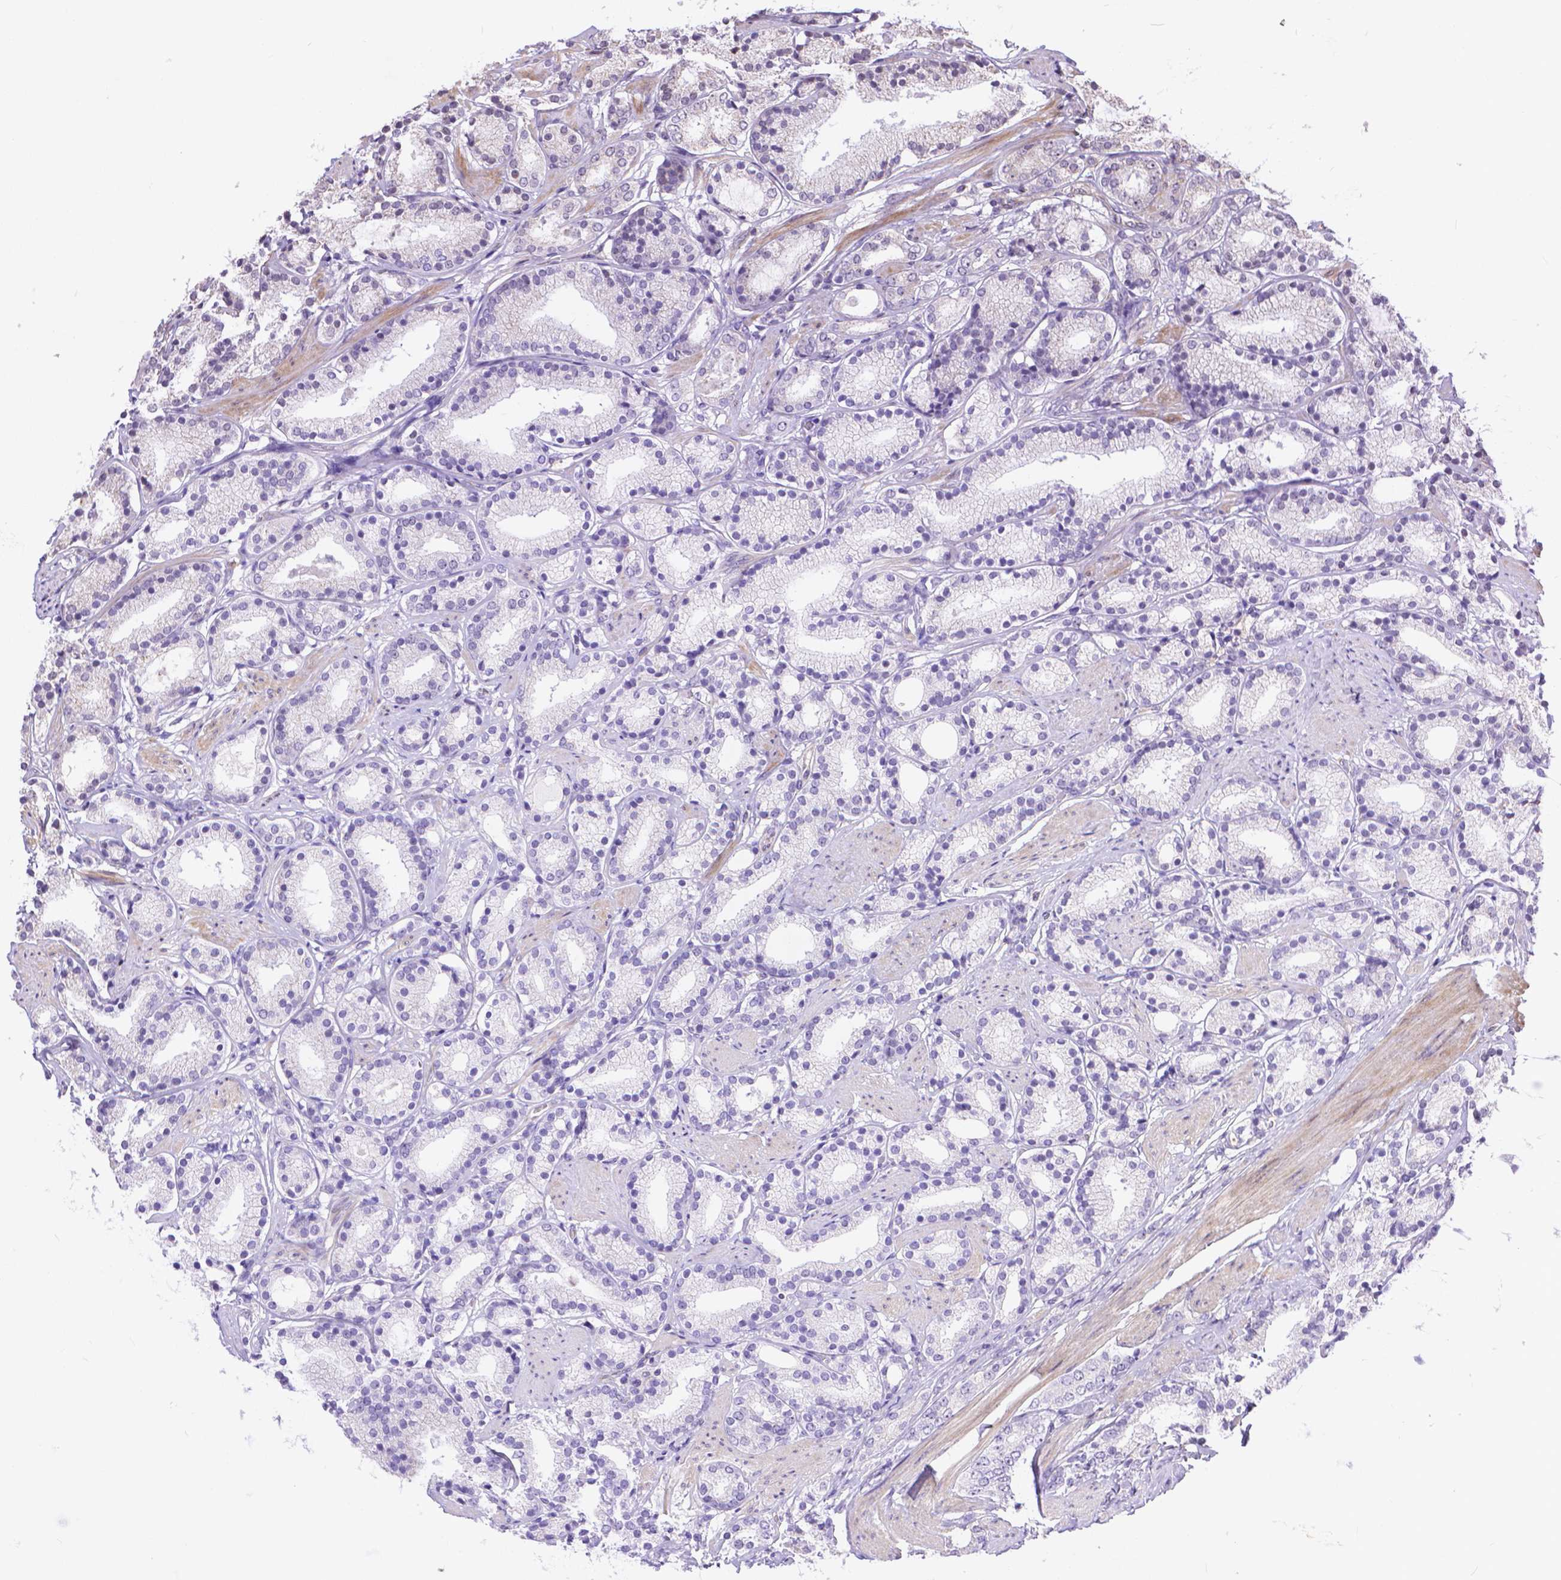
{"staining": {"intensity": "negative", "quantity": "none", "location": "none"}, "tissue": "prostate cancer", "cell_type": "Tumor cells", "image_type": "cancer", "snomed": [{"axis": "morphology", "description": "Adenocarcinoma, High grade"}, {"axis": "topography", "description": "Prostate"}], "caption": "Human prostate cancer stained for a protein using IHC displays no staining in tumor cells.", "gene": "TMEM135", "patient": {"sex": "male", "age": 63}}